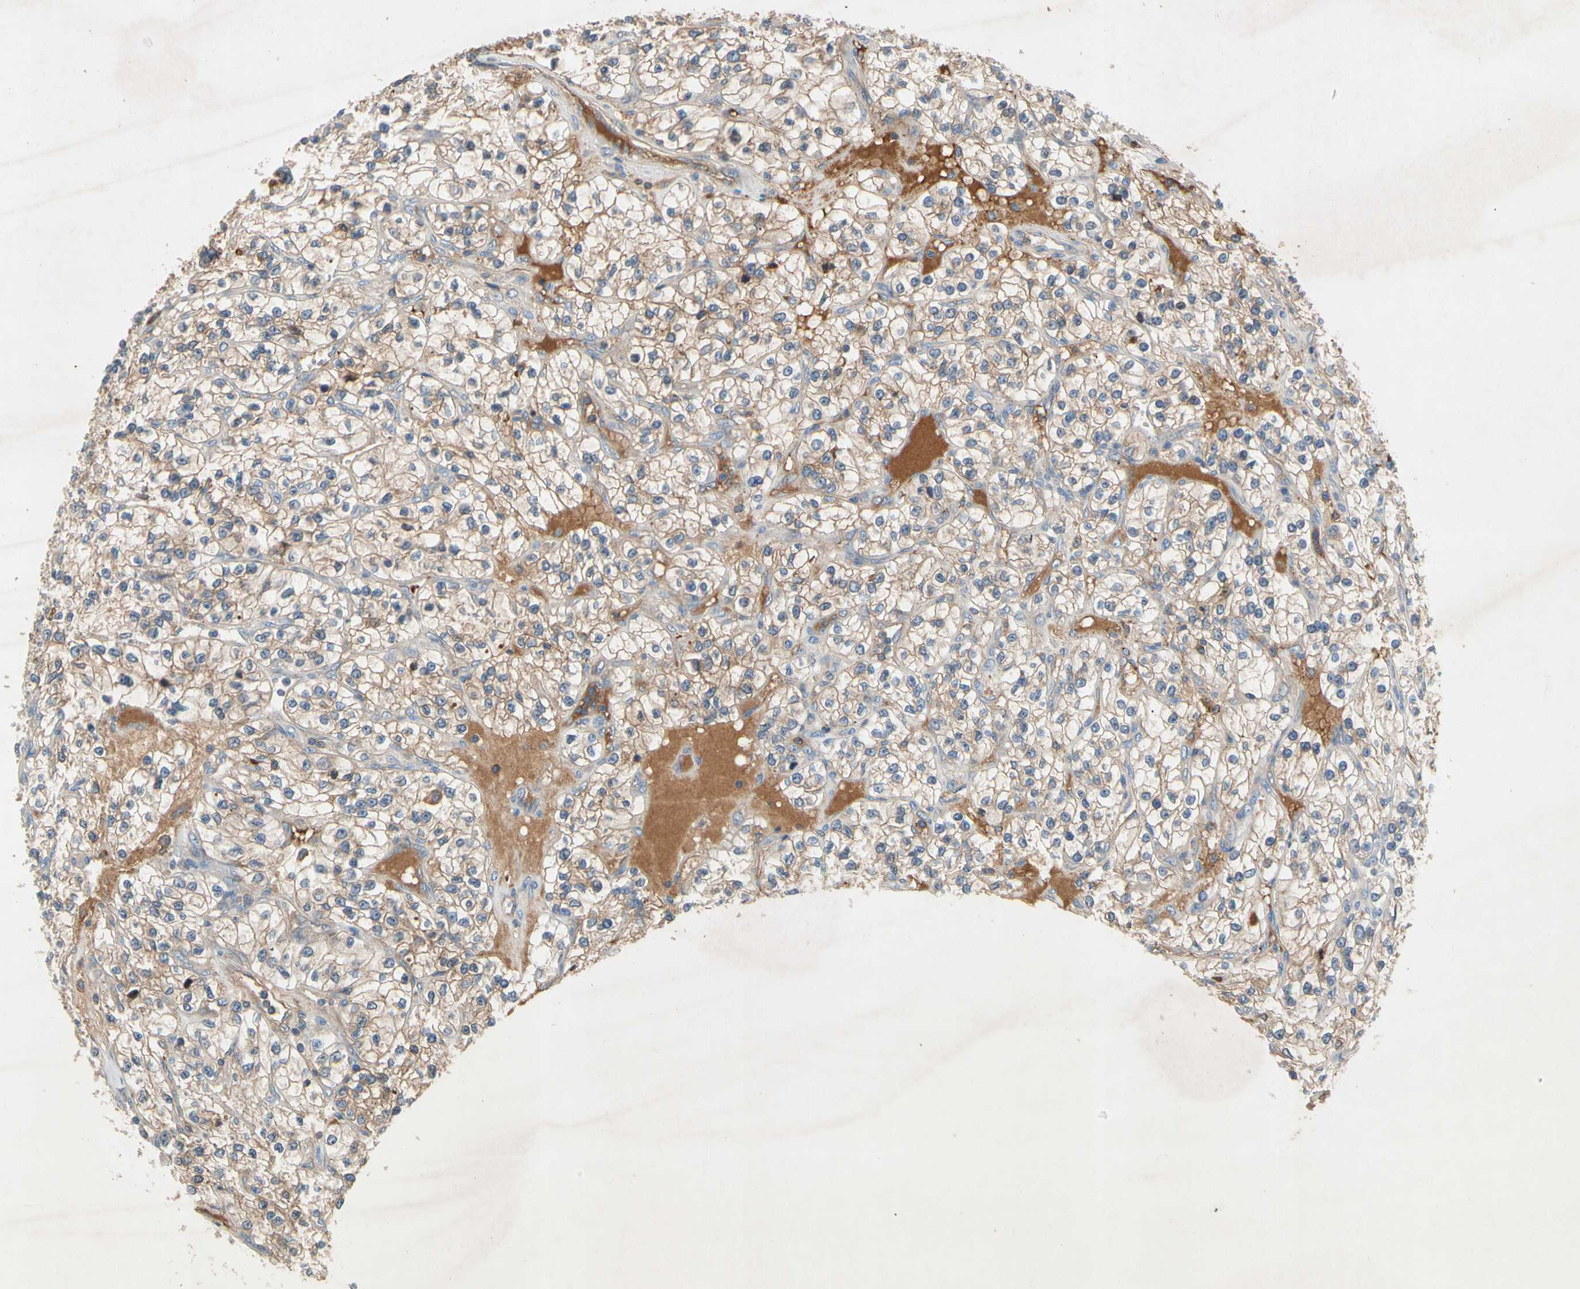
{"staining": {"intensity": "moderate", "quantity": "25%-75%", "location": "cytoplasmic/membranous"}, "tissue": "renal cancer", "cell_type": "Tumor cells", "image_type": "cancer", "snomed": [{"axis": "morphology", "description": "Adenocarcinoma, NOS"}, {"axis": "topography", "description": "Kidney"}], "caption": "DAB immunohistochemical staining of human renal cancer (adenocarcinoma) exhibits moderate cytoplasmic/membranous protein expression in approximately 25%-75% of tumor cells.", "gene": "NDFIP2", "patient": {"sex": "female", "age": 57}}